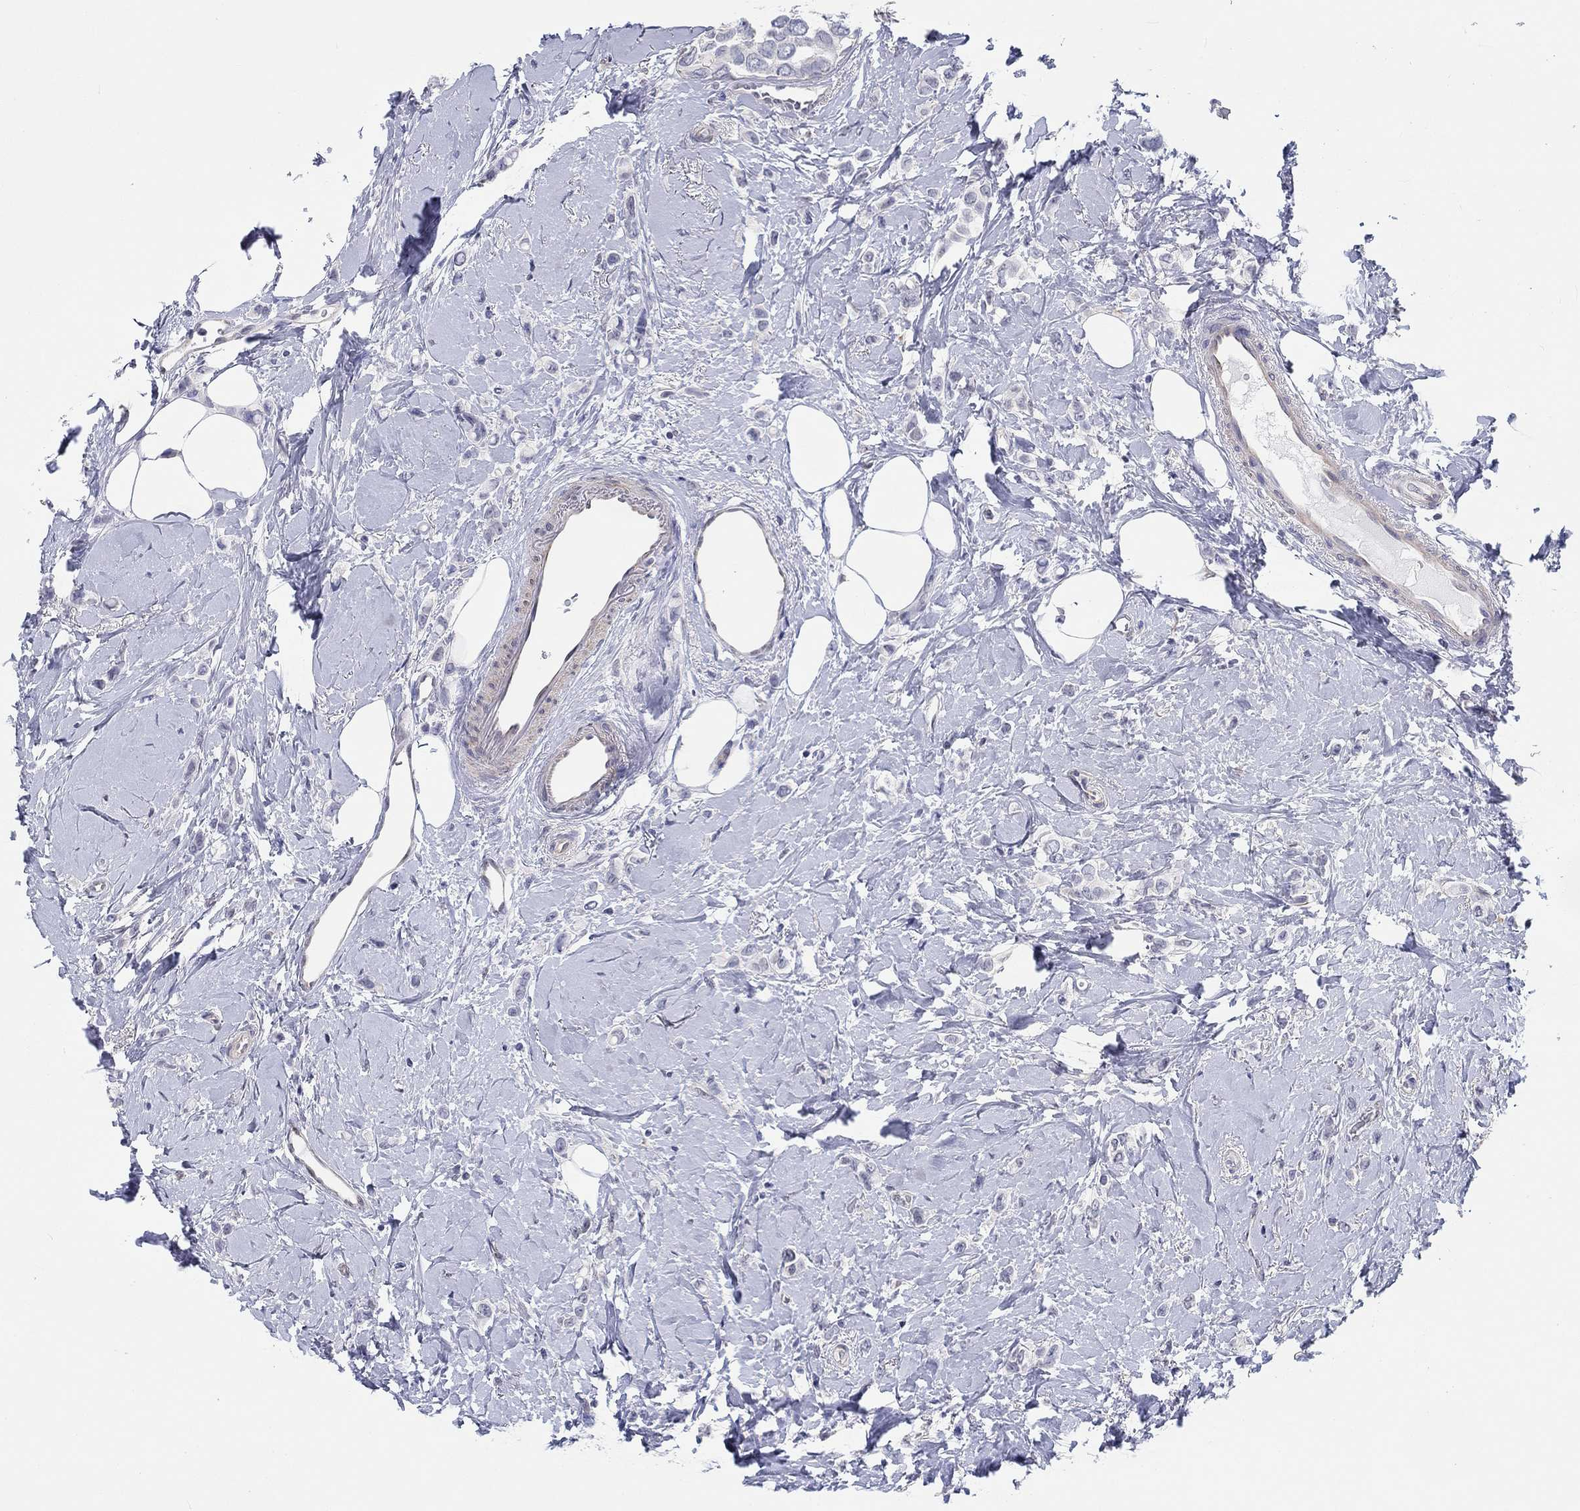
{"staining": {"intensity": "negative", "quantity": "none", "location": "none"}, "tissue": "breast cancer", "cell_type": "Tumor cells", "image_type": "cancer", "snomed": [{"axis": "morphology", "description": "Lobular carcinoma"}, {"axis": "topography", "description": "Breast"}], "caption": "A micrograph of human lobular carcinoma (breast) is negative for staining in tumor cells. (Immunohistochemistry, brightfield microscopy, high magnification).", "gene": "CRYGD", "patient": {"sex": "female", "age": 66}}